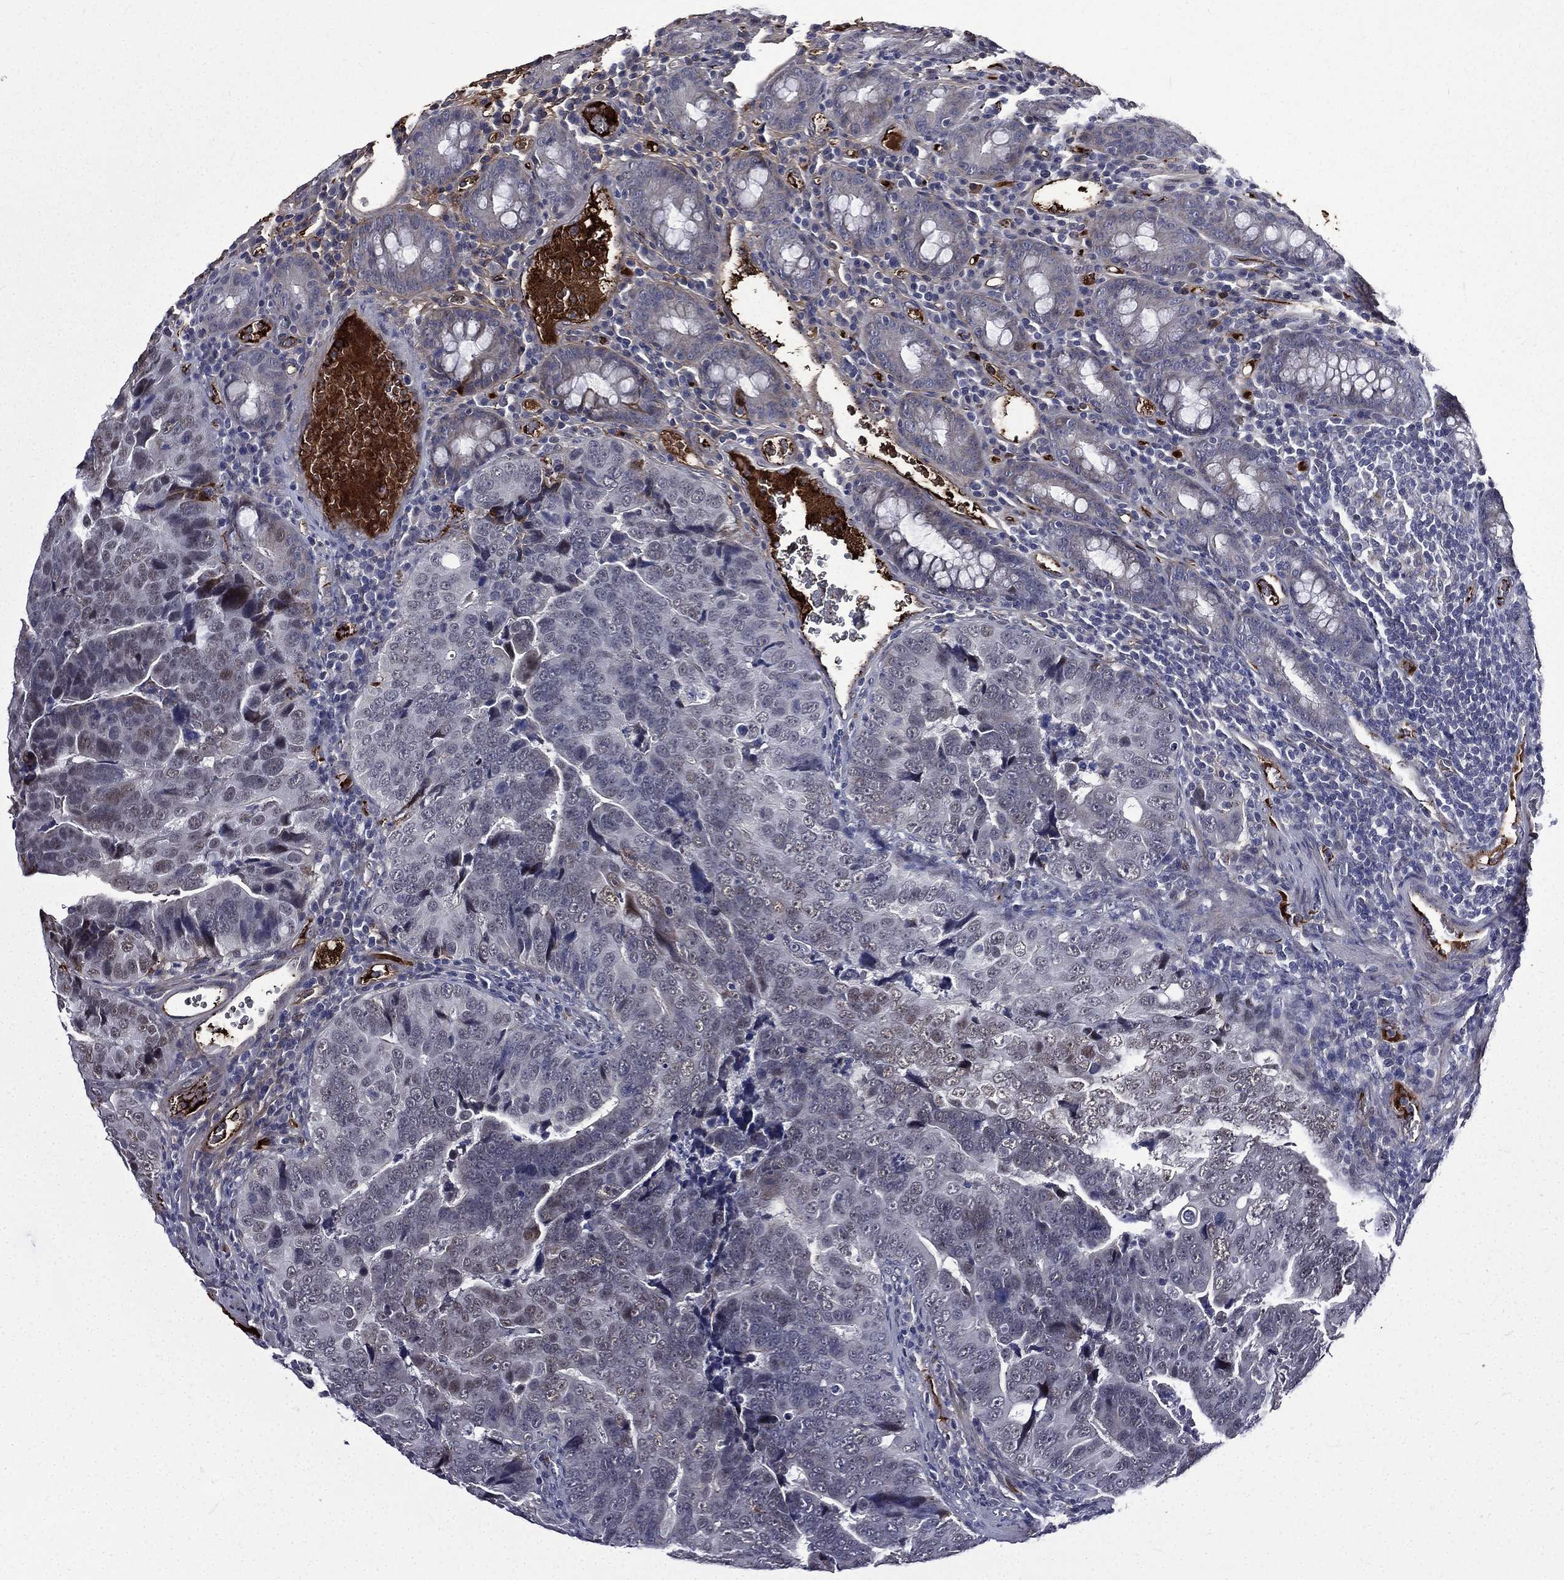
{"staining": {"intensity": "negative", "quantity": "none", "location": "none"}, "tissue": "colorectal cancer", "cell_type": "Tumor cells", "image_type": "cancer", "snomed": [{"axis": "morphology", "description": "Adenocarcinoma, NOS"}, {"axis": "topography", "description": "Colon"}], "caption": "An immunohistochemistry micrograph of adenocarcinoma (colorectal) is shown. There is no staining in tumor cells of adenocarcinoma (colorectal).", "gene": "FGG", "patient": {"sex": "female", "age": 72}}